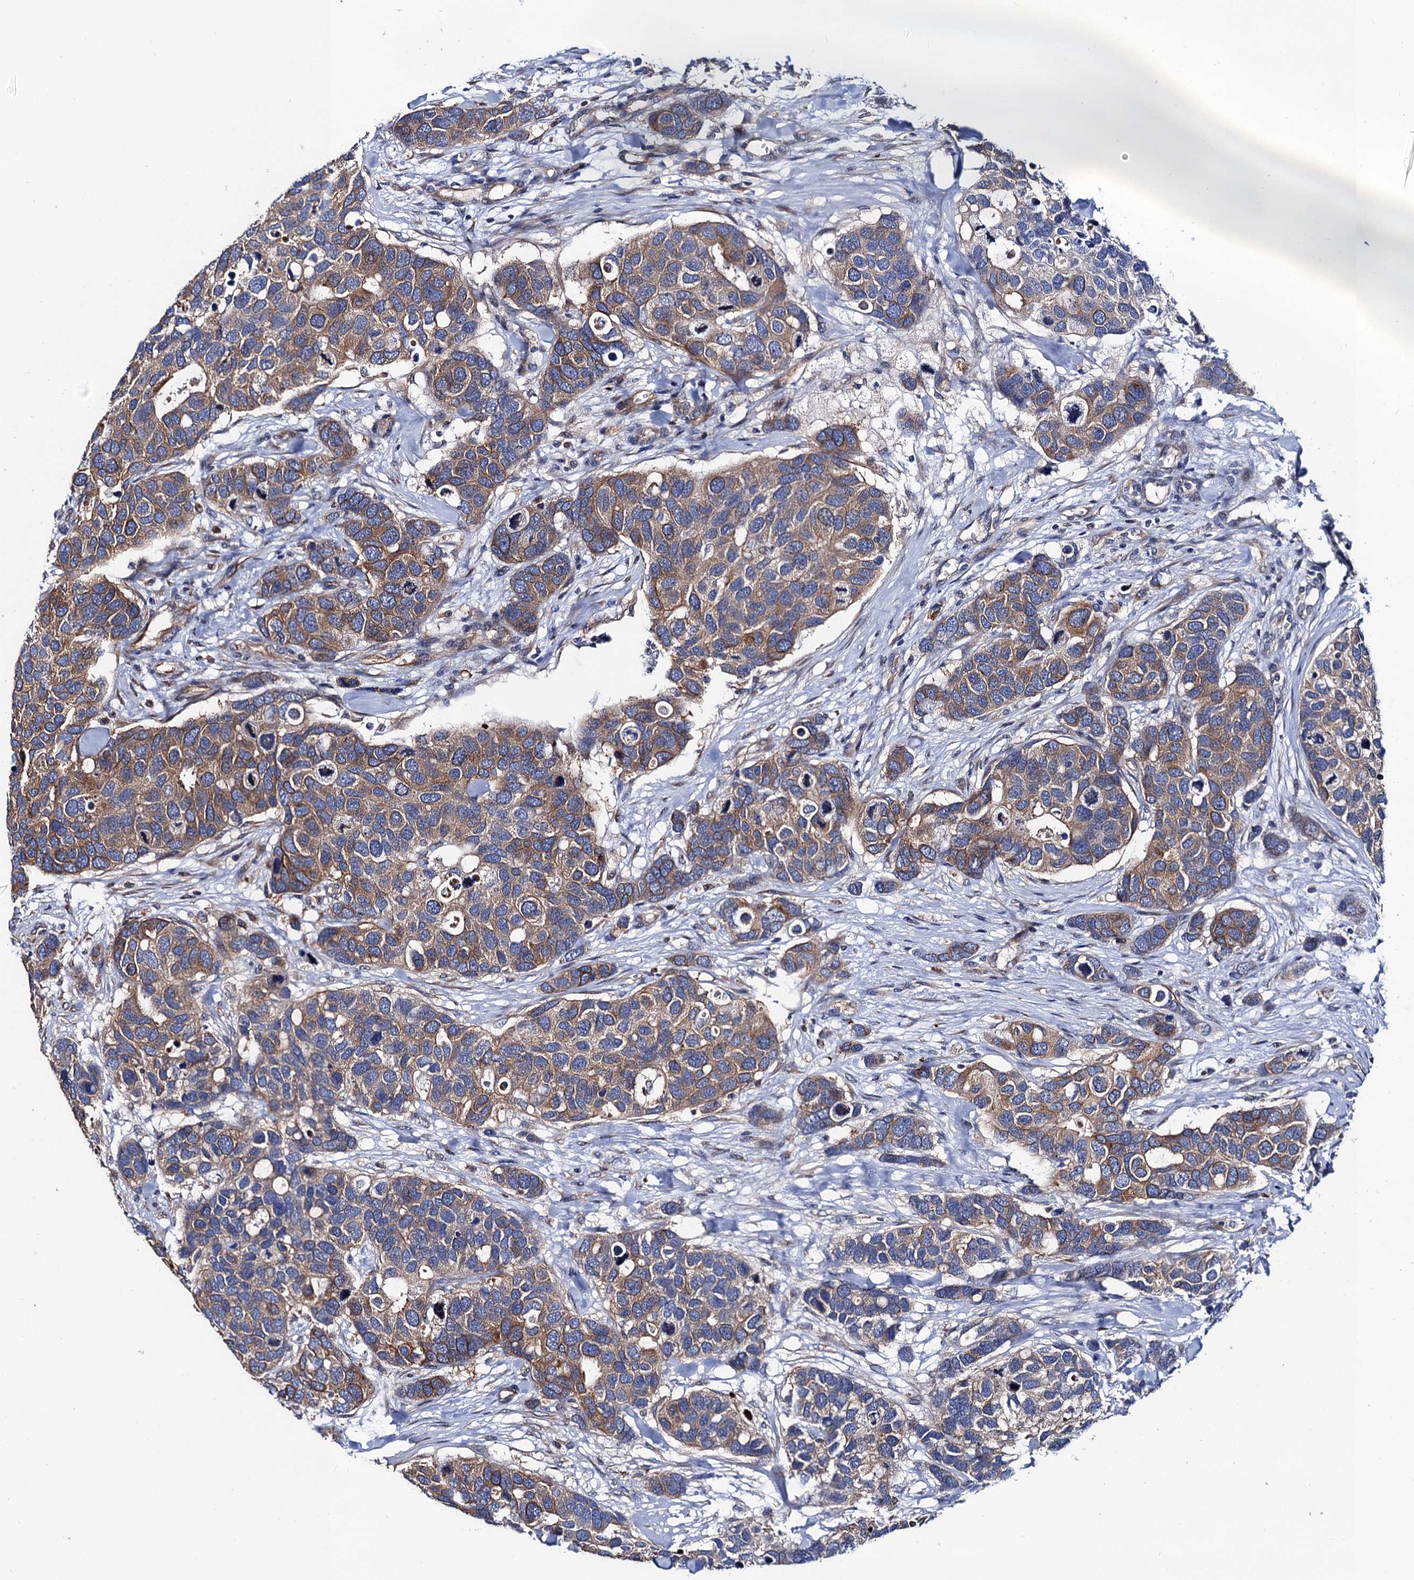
{"staining": {"intensity": "moderate", "quantity": ">75%", "location": "cytoplasmic/membranous"}, "tissue": "breast cancer", "cell_type": "Tumor cells", "image_type": "cancer", "snomed": [{"axis": "morphology", "description": "Duct carcinoma"}, {"axis": "topography", "description": "Breast"}], "caption": "Human infiltrating ductal carcinoma (breast) stained with a brown dye demonstrates moderate cytoplasmic/membranous positive staining in about >75% of tumor cells.", "gene": "ZDHHC18", "patient": {"sex": "female", "age": 83}}